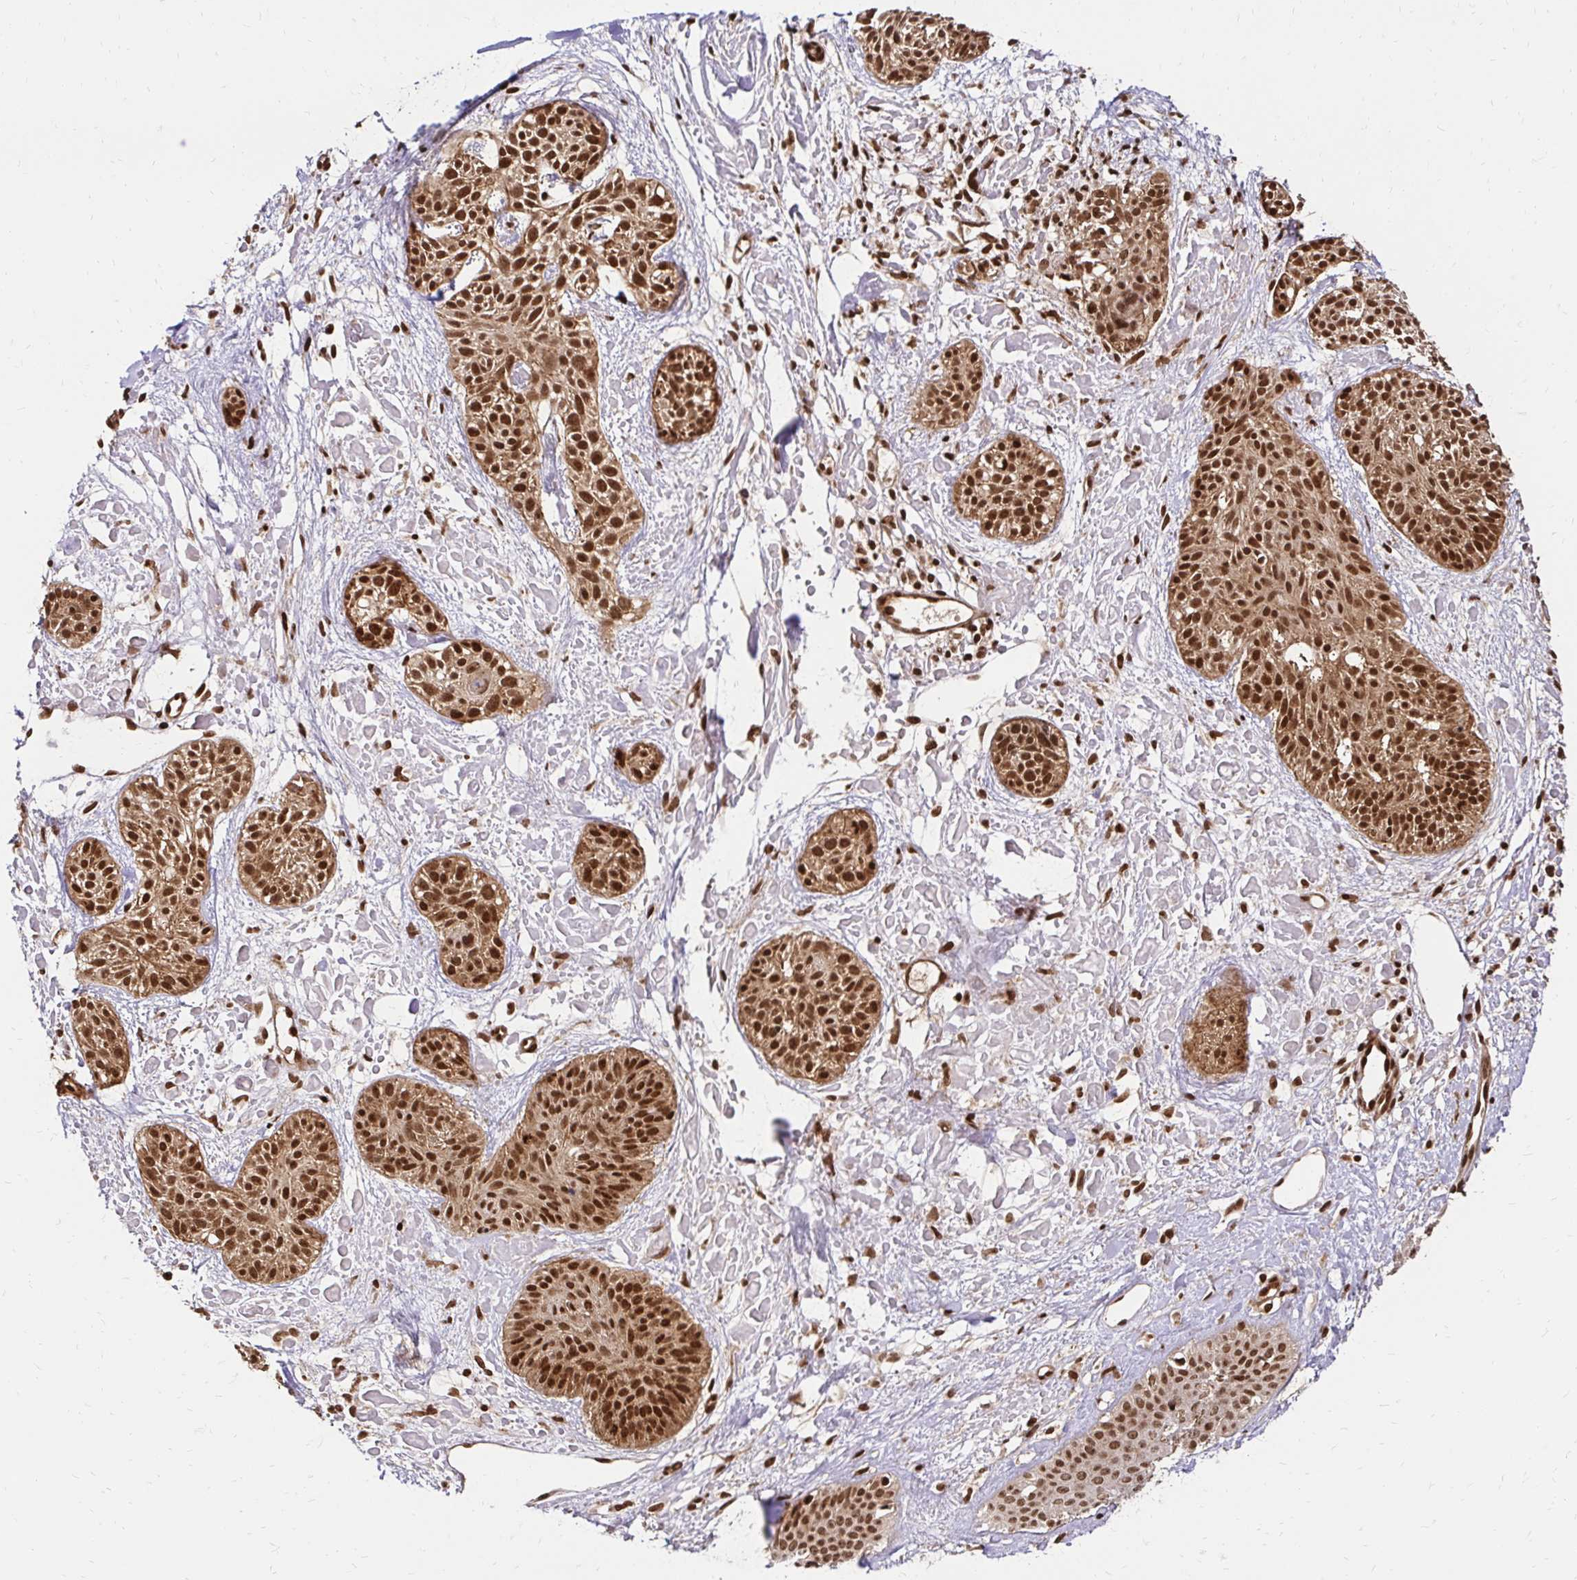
{"staining": {"intensity": "strong", "quantity": ">75%", "location": "cytoplasmic/membranous,nuclear"}, "tissue": "skin cancer", "cell_type": "Tumor cells", "image_type": "cancer", "snomed": [{"axis": "morphology", "description": "Basal cell carcinoma"}, {"axis": "topography", "description": "Skin"}], "caption": "Skin cancer (basal cell carcinoma) stained with DAB immunohistochemistry shows high levels of strong cytoplasmic/membranous and nuclear staining in about >75% of tumor cells.", "gene": "GLYR1", "patient": {"sex": "female", "age": 78}}